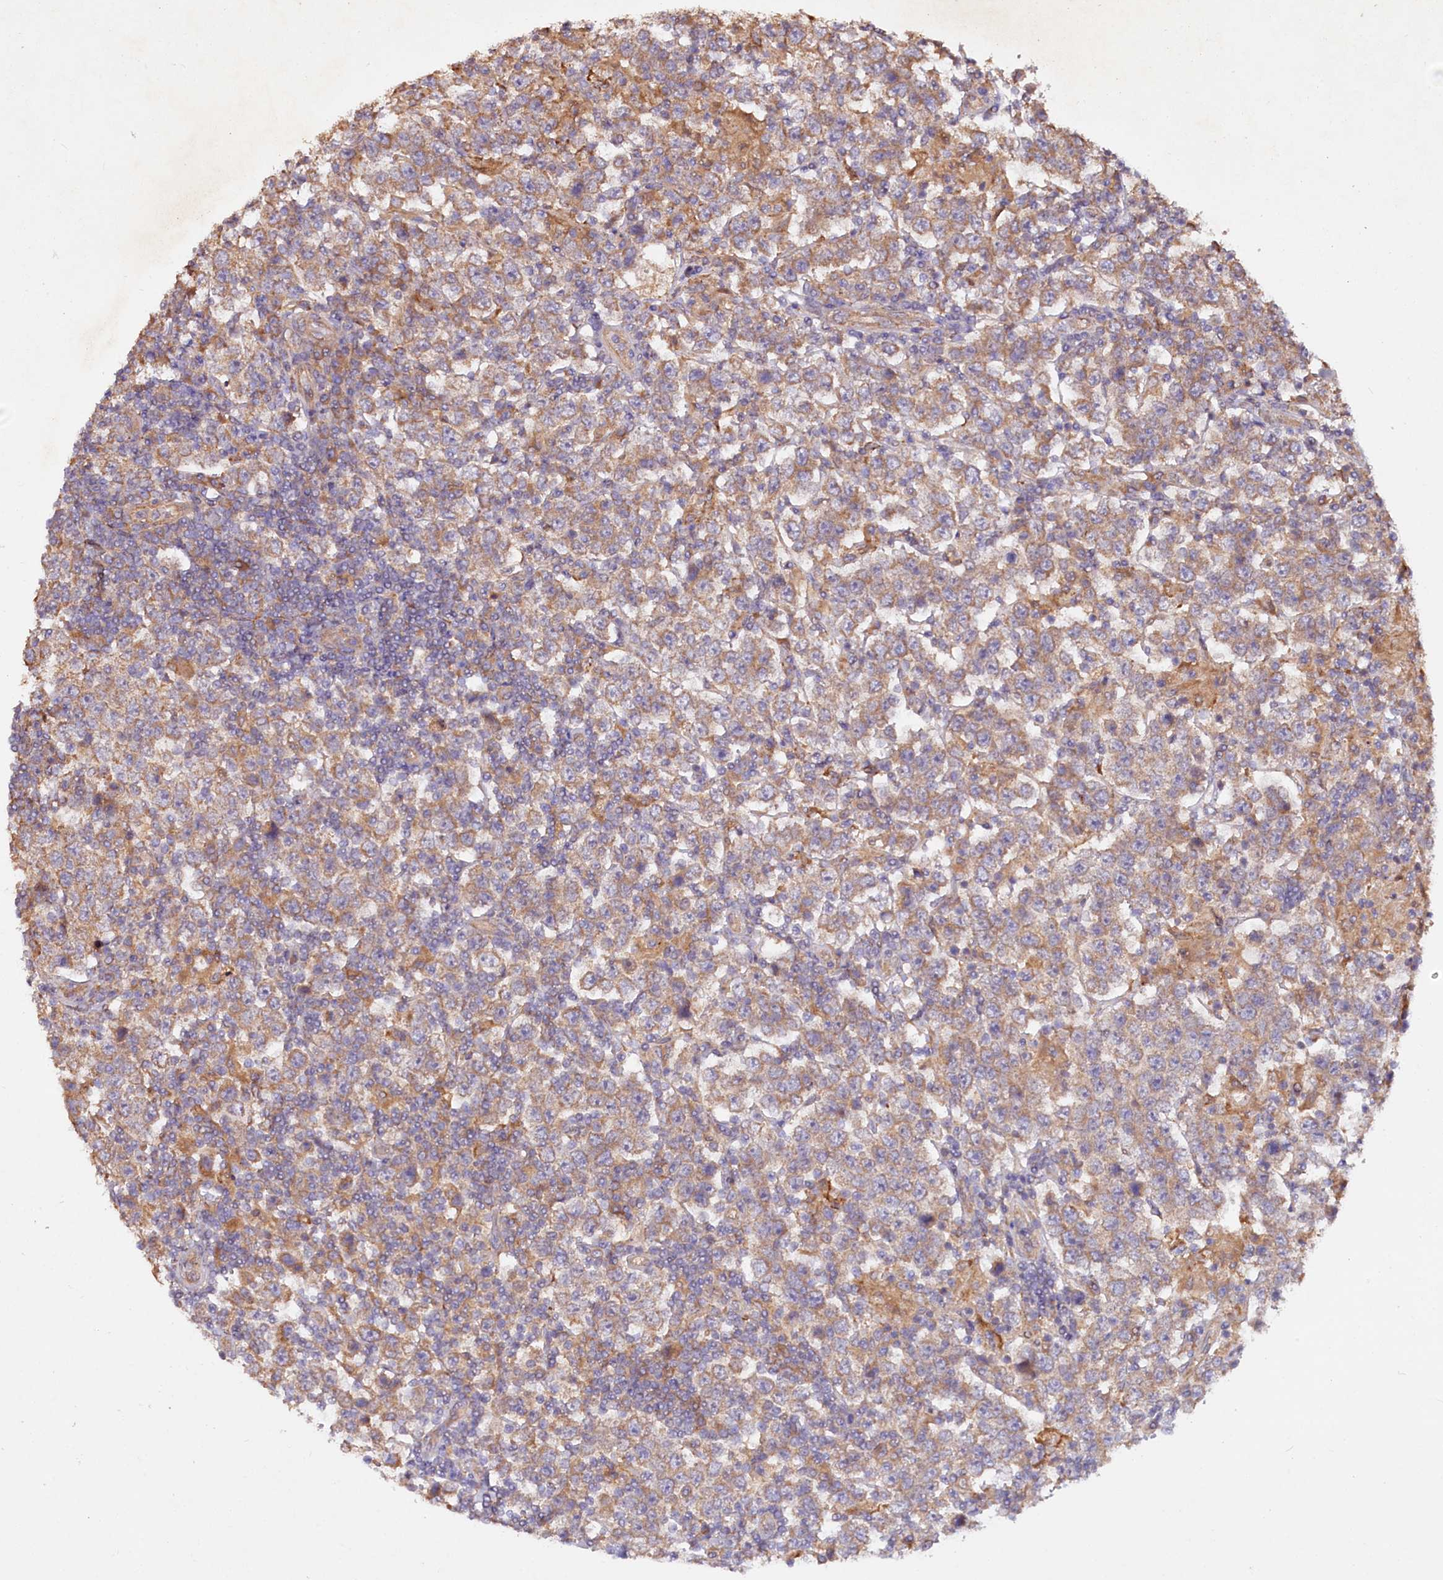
{"staining": {"intensity": "weak", "quantity": "25%-75%", "location": "cytoplasmic/membranous"}, "tissue": "testis cancer", "cell_type": "Tumor cells", "image_type": "cancer", "snomed": [{"axis": "morphology", "description": "Normal tissue, NOS"}, {"axis": "morphology", "description": "Urothelial carcinoma, High grade"}, {"axis": "morphology", "description": "Seminoma, NOS"}, {"axis": "morphology", "description": "Carcinoma, Embryonal, NOS"}, {"axis": "topography", "description": "Urinary bladder"}, {"axis": "topography", "description": "Testis"}], "caption": "Testis cancer stained with a brown dye reveals weak cytoplasmic/membranous positive staining in approximately 25%-75% of tumor cells.", "gene": "ETFBKMT", "patient": {"sex": "male", "age": 41}}